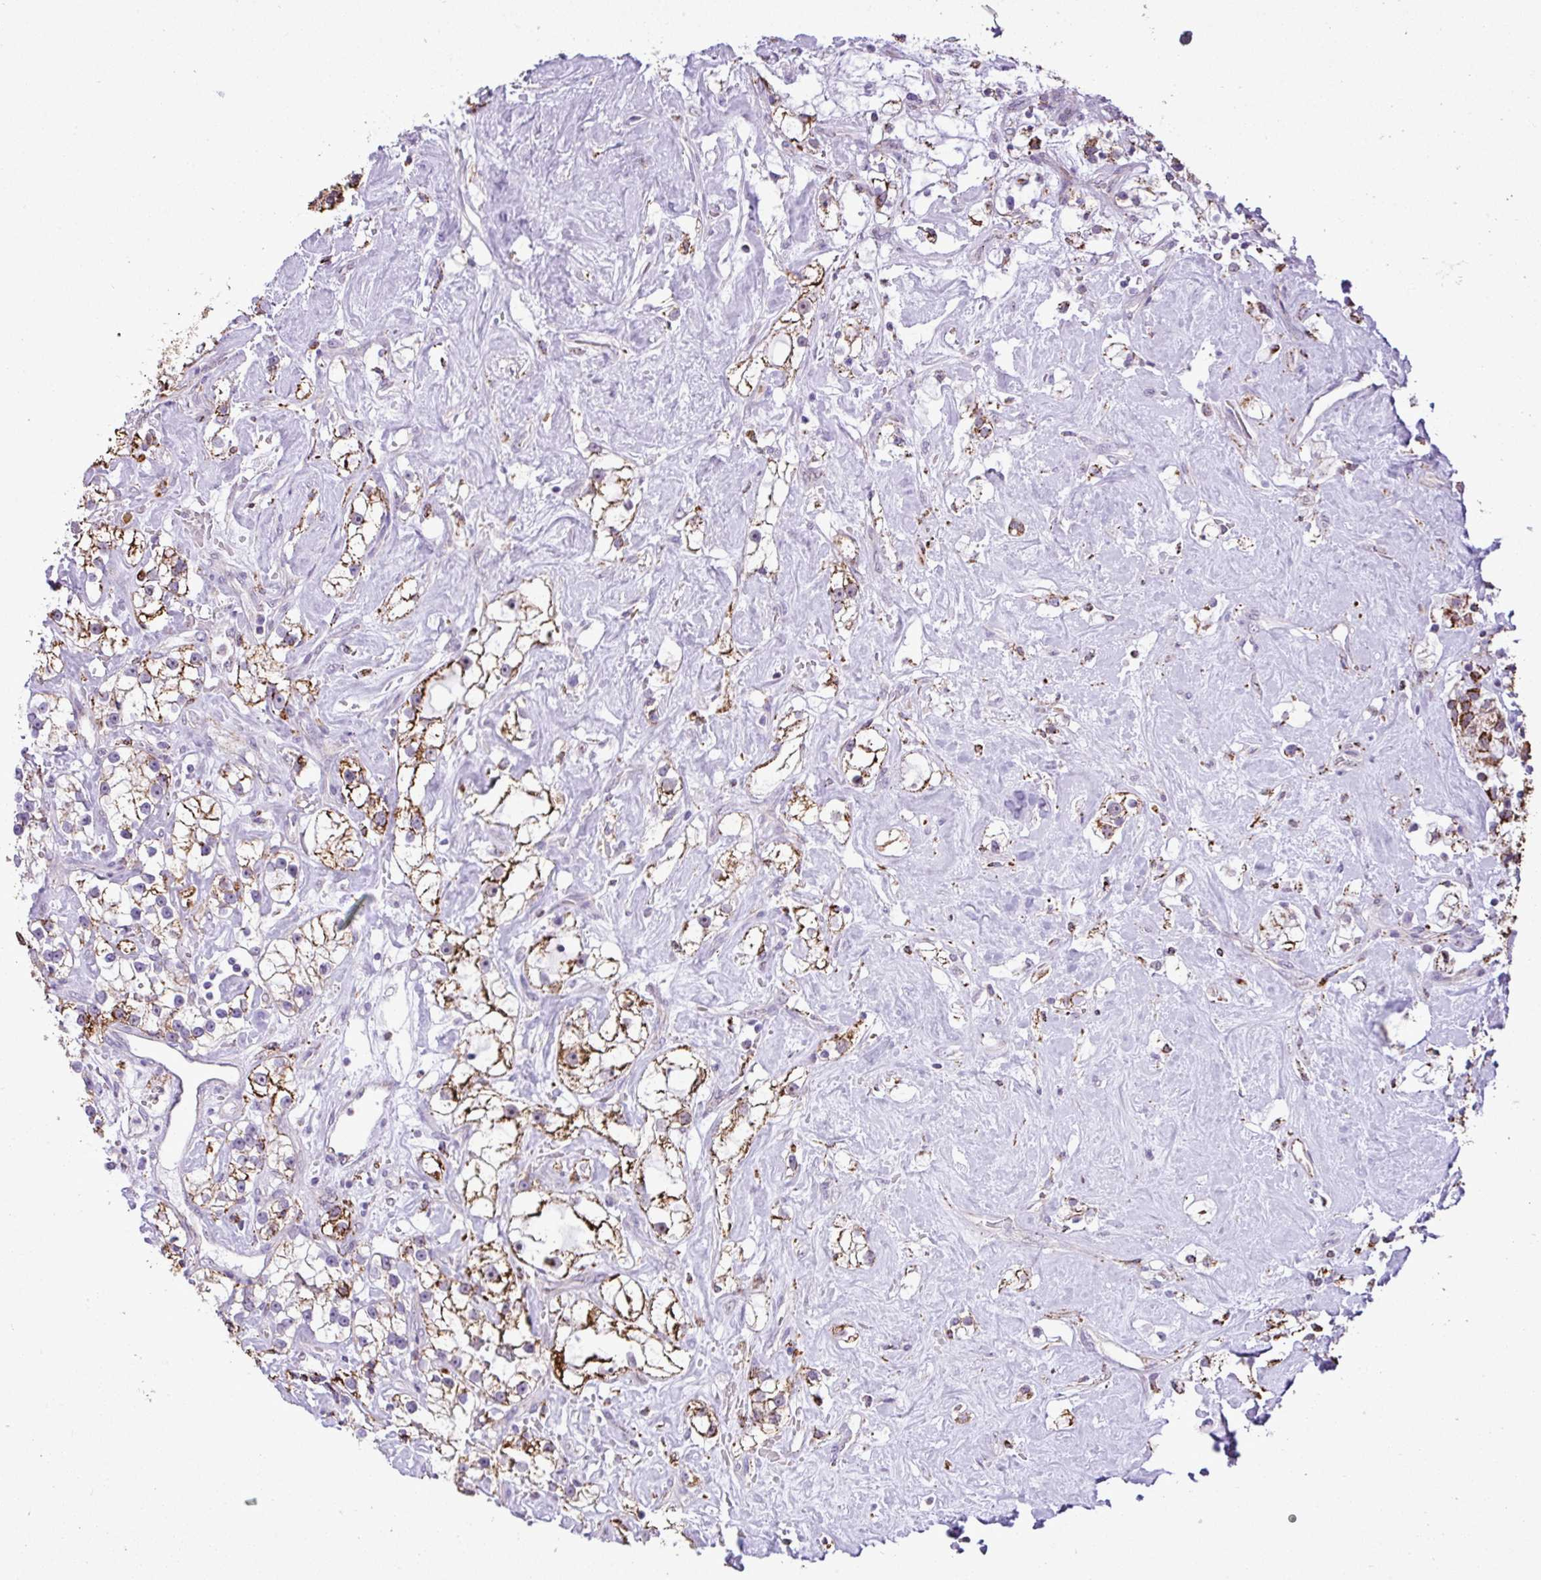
{"staining": {"intensity": "strong", "quantity": "25%-75%", "location": "cytoplasmic/membranous"}, "tissue": "renal cancer", "cell_type": "Tumor cells", "image_type": "cancer", "snomed": [{"axis": "morphology", "description": "Adenocarcinoma, NOS"}, {"axis": "topography", "description": "Kidney"}], "caption": "Immunohistochemical staining of renal cancer reveals high levels of strong cytoplasmic/membranous protein staining in approximately 25%-75% of tumor cells. The protein is shown in brown color, while the nuclei are stained blue.", "gene": "SGPP1", "patient": {"sex": "male", "age": 77}}